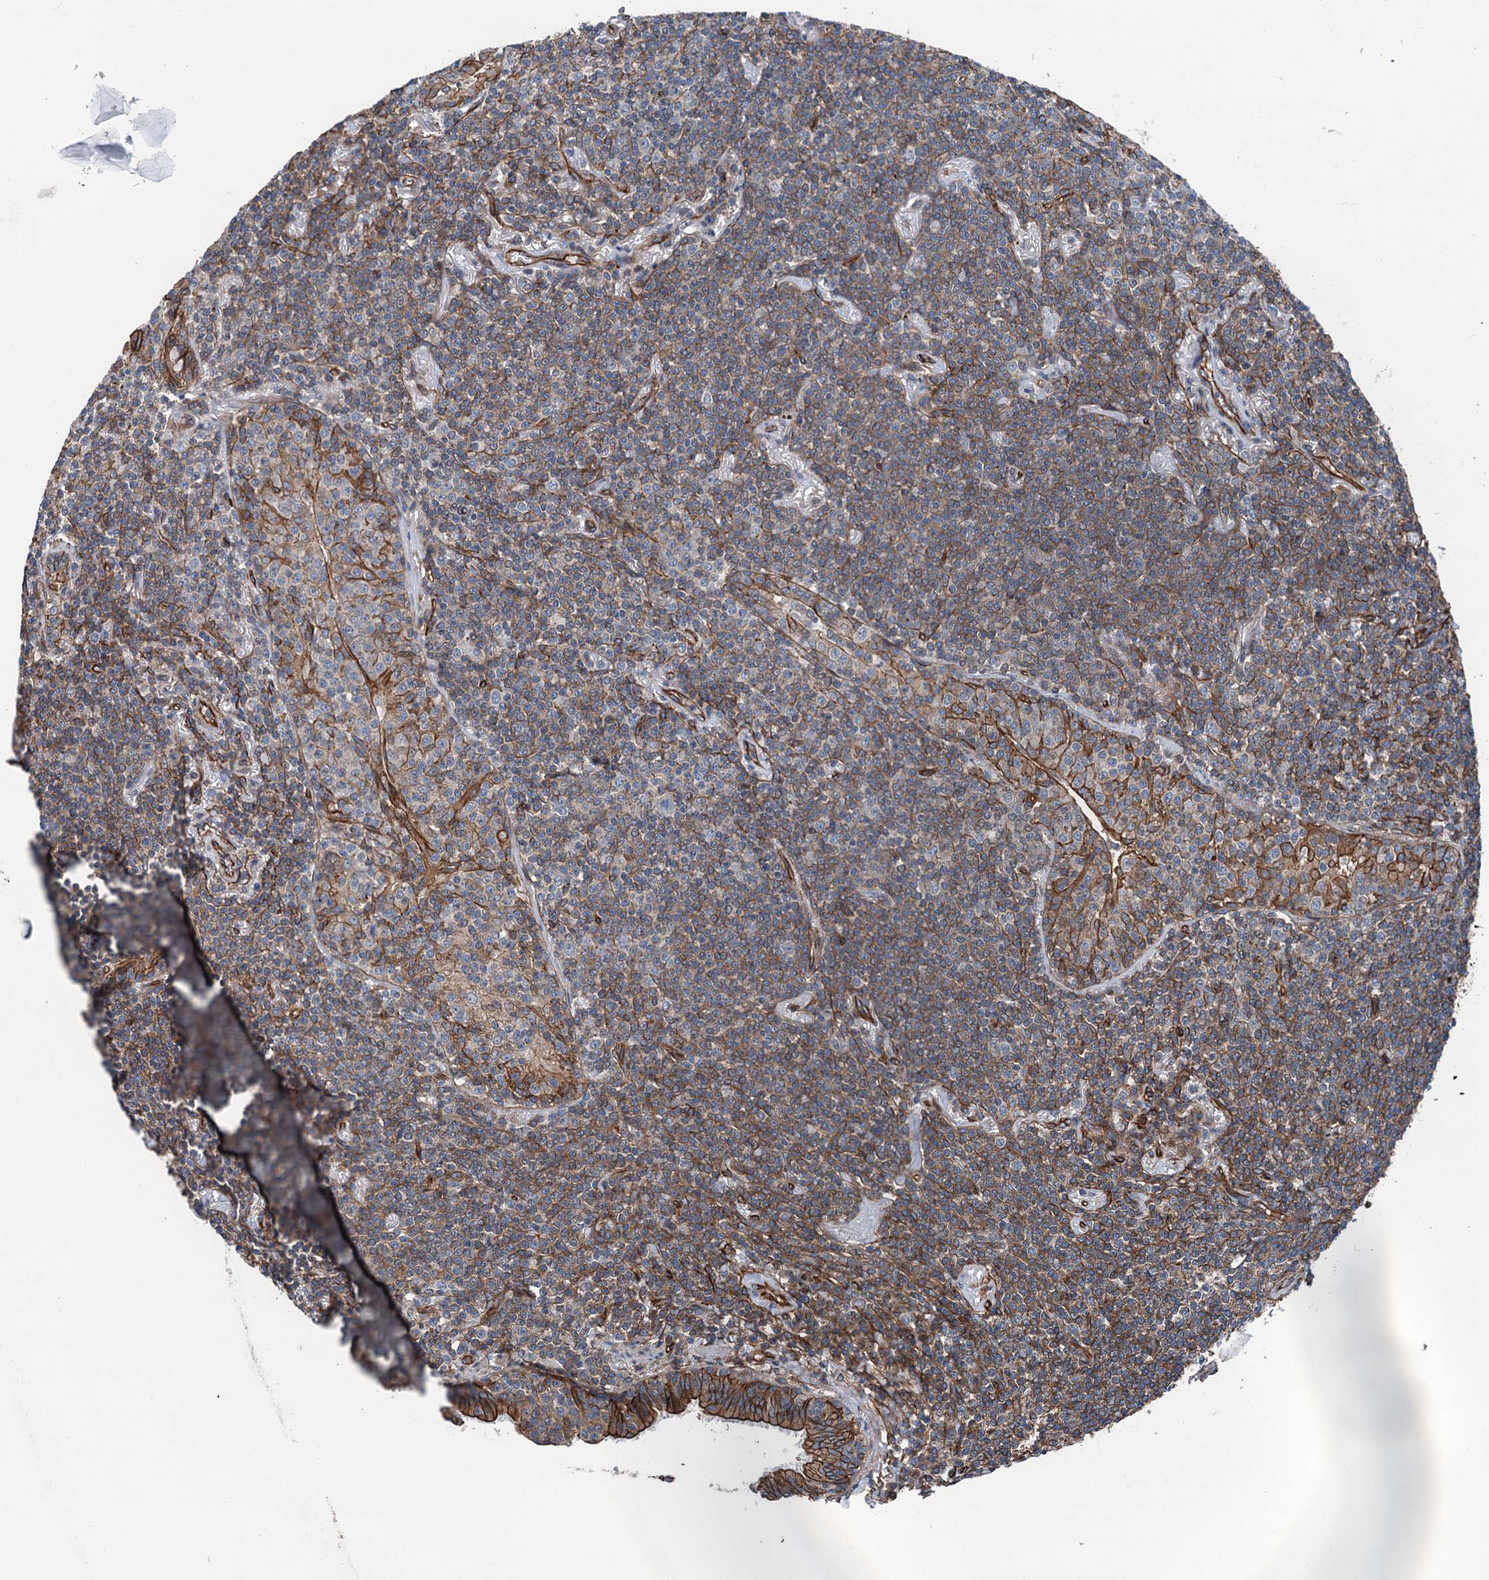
{"staining": {"intensity": "moderate", "quantity": "25%-75%", "location": "cytoplasmic/membranous"}, "tissue": "lymphoma", "cell_type": "Tumor cells", "image_type": "cancer", "snomed": [{"axis": "morphology", "description": "Malignant lymphoma, non-Hodgkin's type, Low grade"}, {"axis": "topography", "description": "Lung"}], "caption": "The photomicrograph displays a brown stain indicating the presence of a protein in the cytoplasmic/membranous of tumor cells in lymphoma. (IHC, brightfield microscopy, high magnification).", "gene": "NMRAL1", "patient": {"sex": "female", "age": 71}}